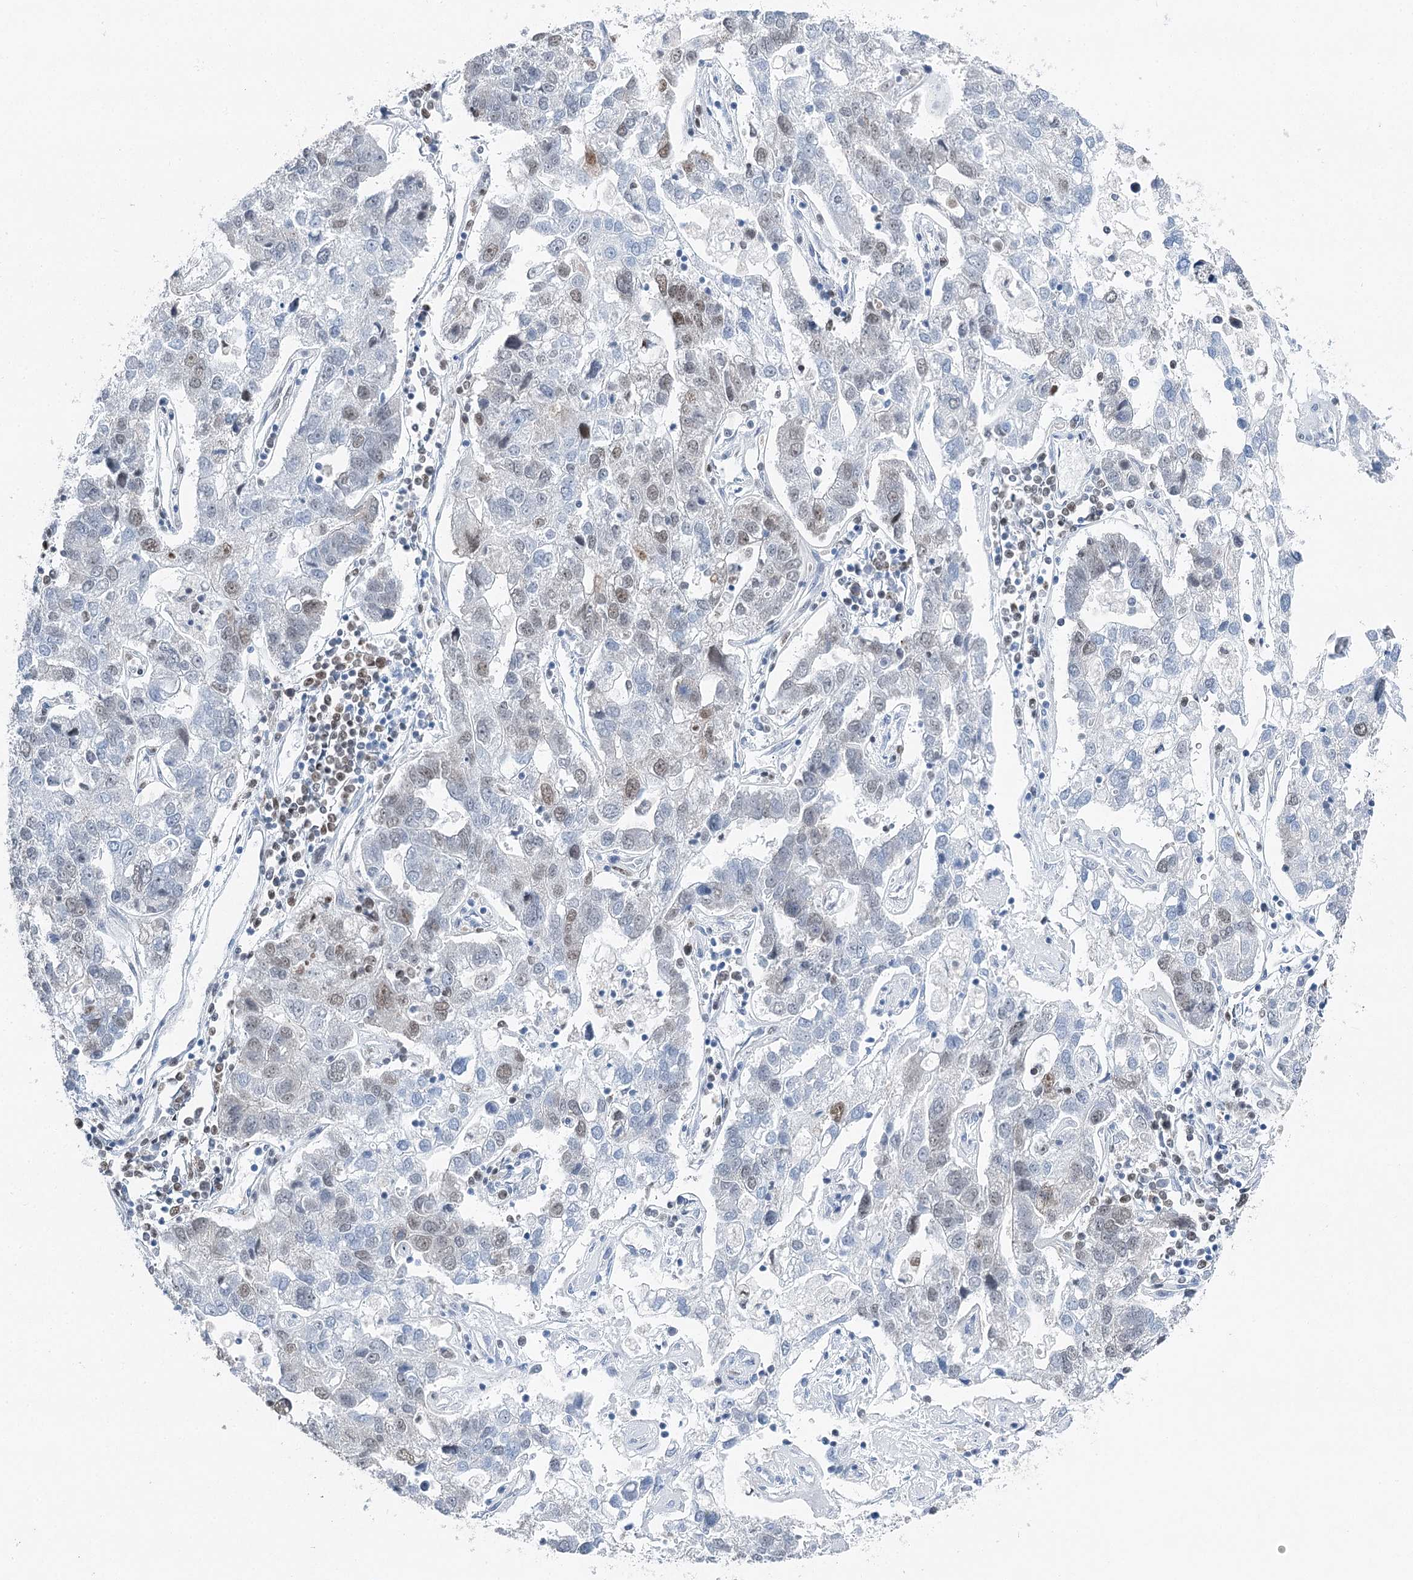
{"staining": {"intensity": "strong", "quantity": "<25%", "location": "nuclear"}, "tissue": "pancreatic cancer", "cell_type": "Tumor cells", "image_type": "cancer", "snomed": [{"axis": "morphology", "description": "Adenocarcinoma, NOS"}, {"axis": "topography", "description": "Pancreas"}], "caption": "IHC photomicrograph of human adenocarcinoma (pancreatic) stained for a protein (brown), which reveals medium levels of strong nuclear staining in approximately <25% of tumor cells.", "gene": "HAT1", "patient": {"sex": "female", "age": 61}}